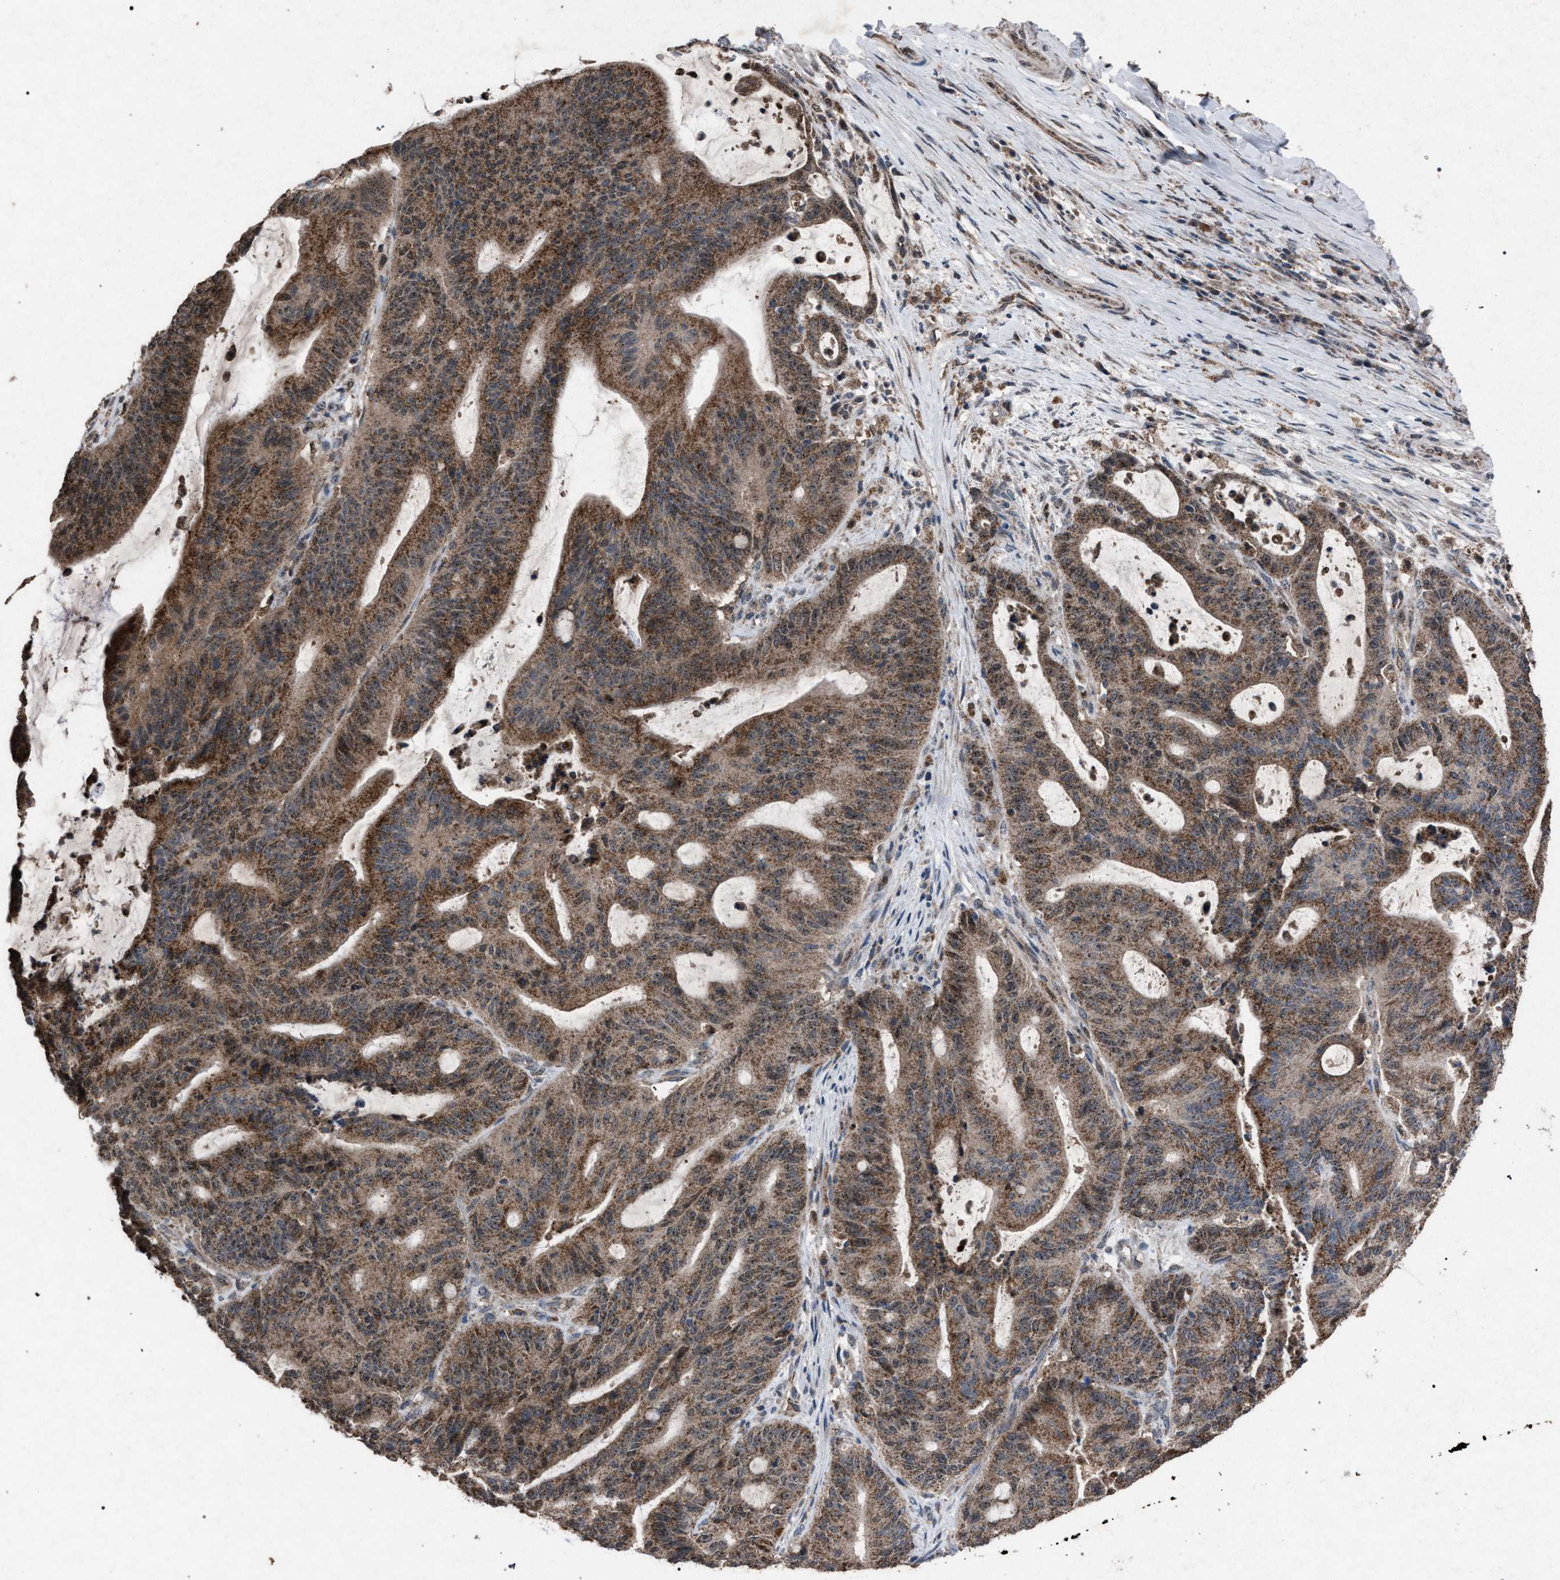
{"staining": {"intensity": "moderate", "quantity": ">75%", "location": "cytoplasmic/membranous"}, "tissue": "liver cancer", "cell_type": "Tumor cells", "image_type": "cancer", "snomed": [{"axis": "morphology", "description": "Normal tissue, NOS"}, {"axis": "morphology", "description": "Cholangiocarcinoma"}, {"axis": "topography", "description": "Liver"}, {"axis": "topography", "description": "Peripheral nerve tissue"}], "caption": "Protein analysis of liver cancer (cholangiocarcinoma) tissue reveals moderate cytoplasmic/membranous positivity in approximately >75% of tumor cells.", "gene": "HSD17B4", "patient": {"sex": "female", "age": 73}}